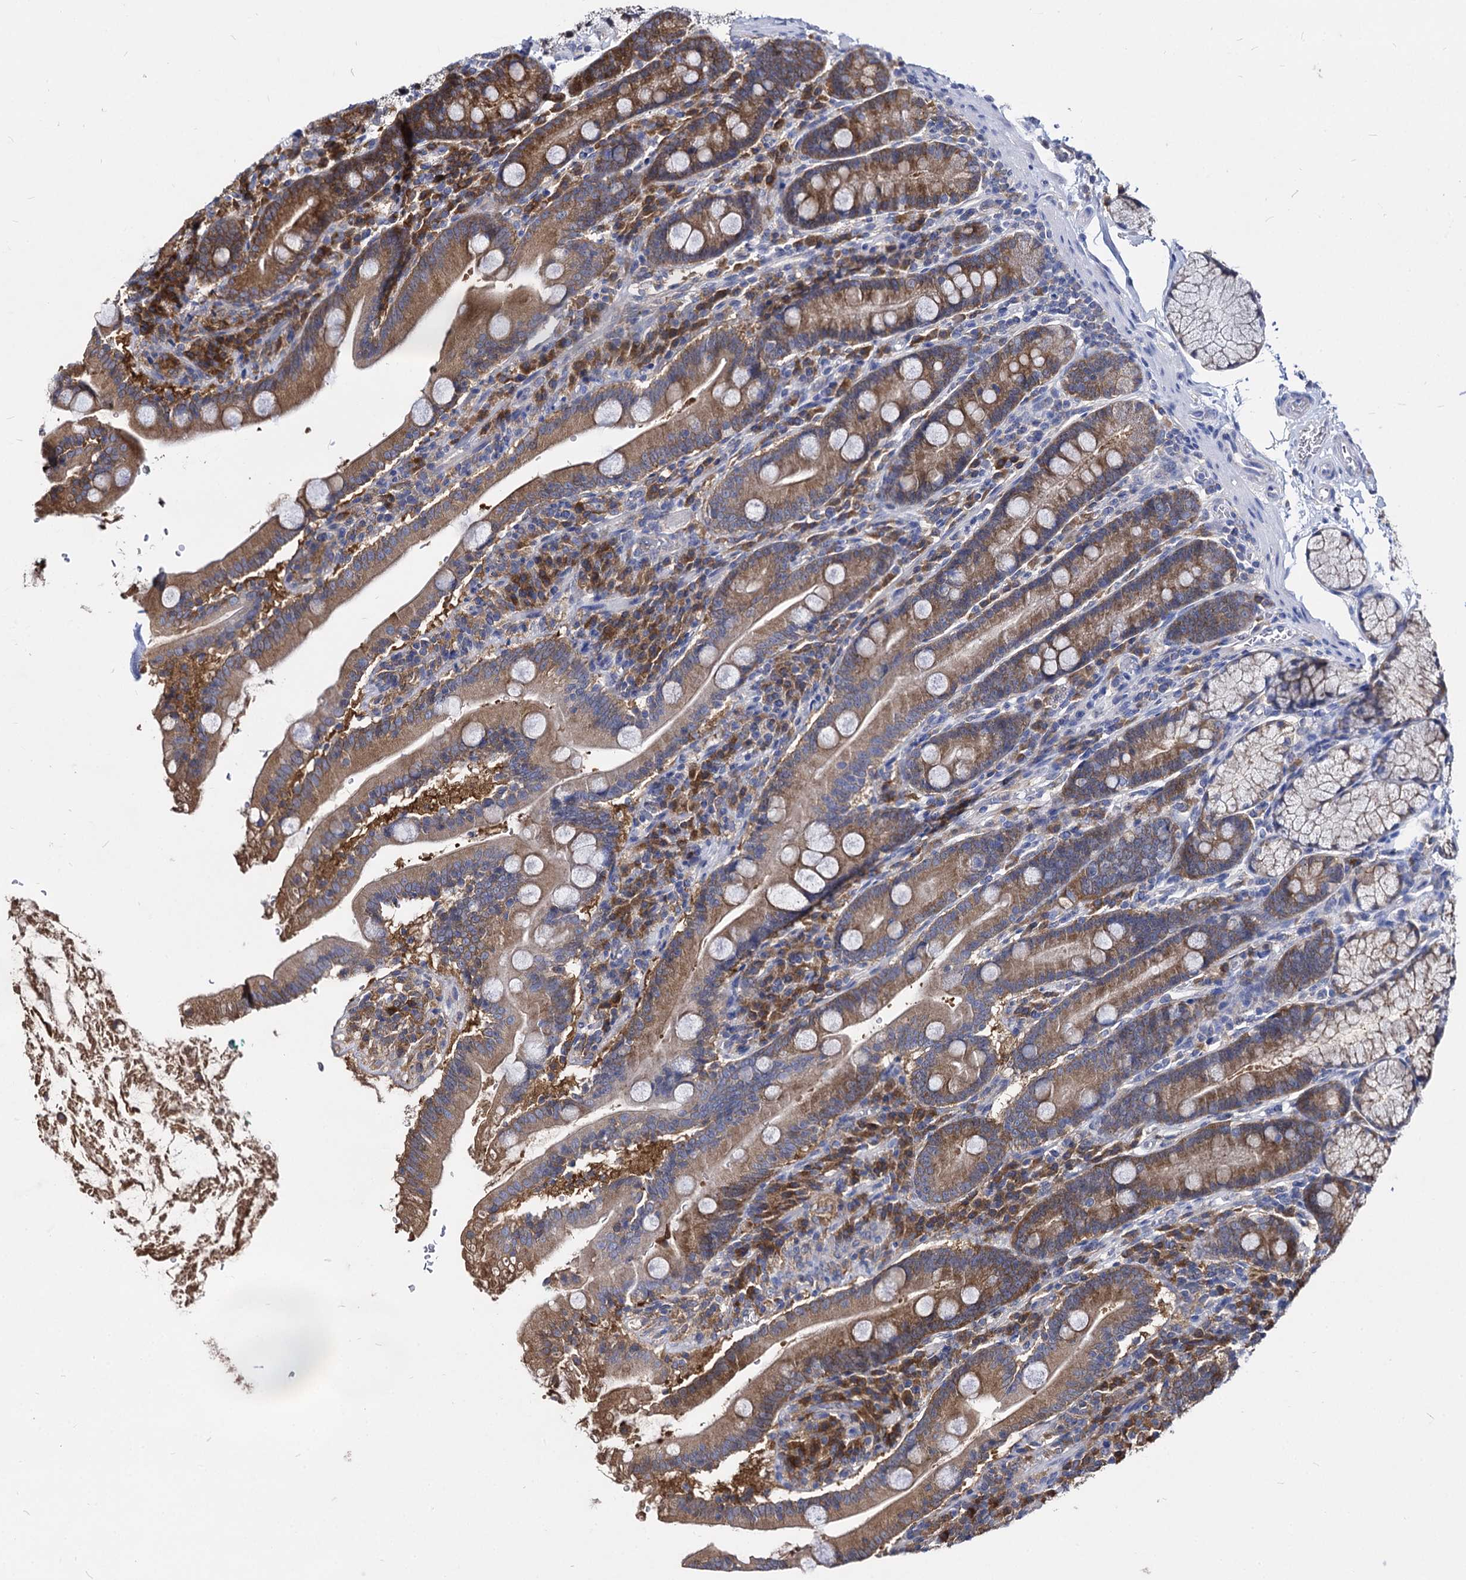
{"staining": {"intensity": "moderate", "quantity": ">75%", "location": "cytoplasmic/membranous"}, "tissue": "duodenum", "cell_type": "Glandular cells", "image_type": "normal", "snomed": [{"axis": "morphology", "description": "Normal tissue, NOS"}, {"axis": "topography", "description": "Duodenum"}], "caption": "Immunohistochemistry (IHC) (DAB (3,3'-diaminobenzidine)) staining of benign human duodenum shows moderate cytoplasmic/membranous protein expression in approximately >75% of glandular cells.", "gene": "NME1", "patient": {"sex": "male", "age": 35}}